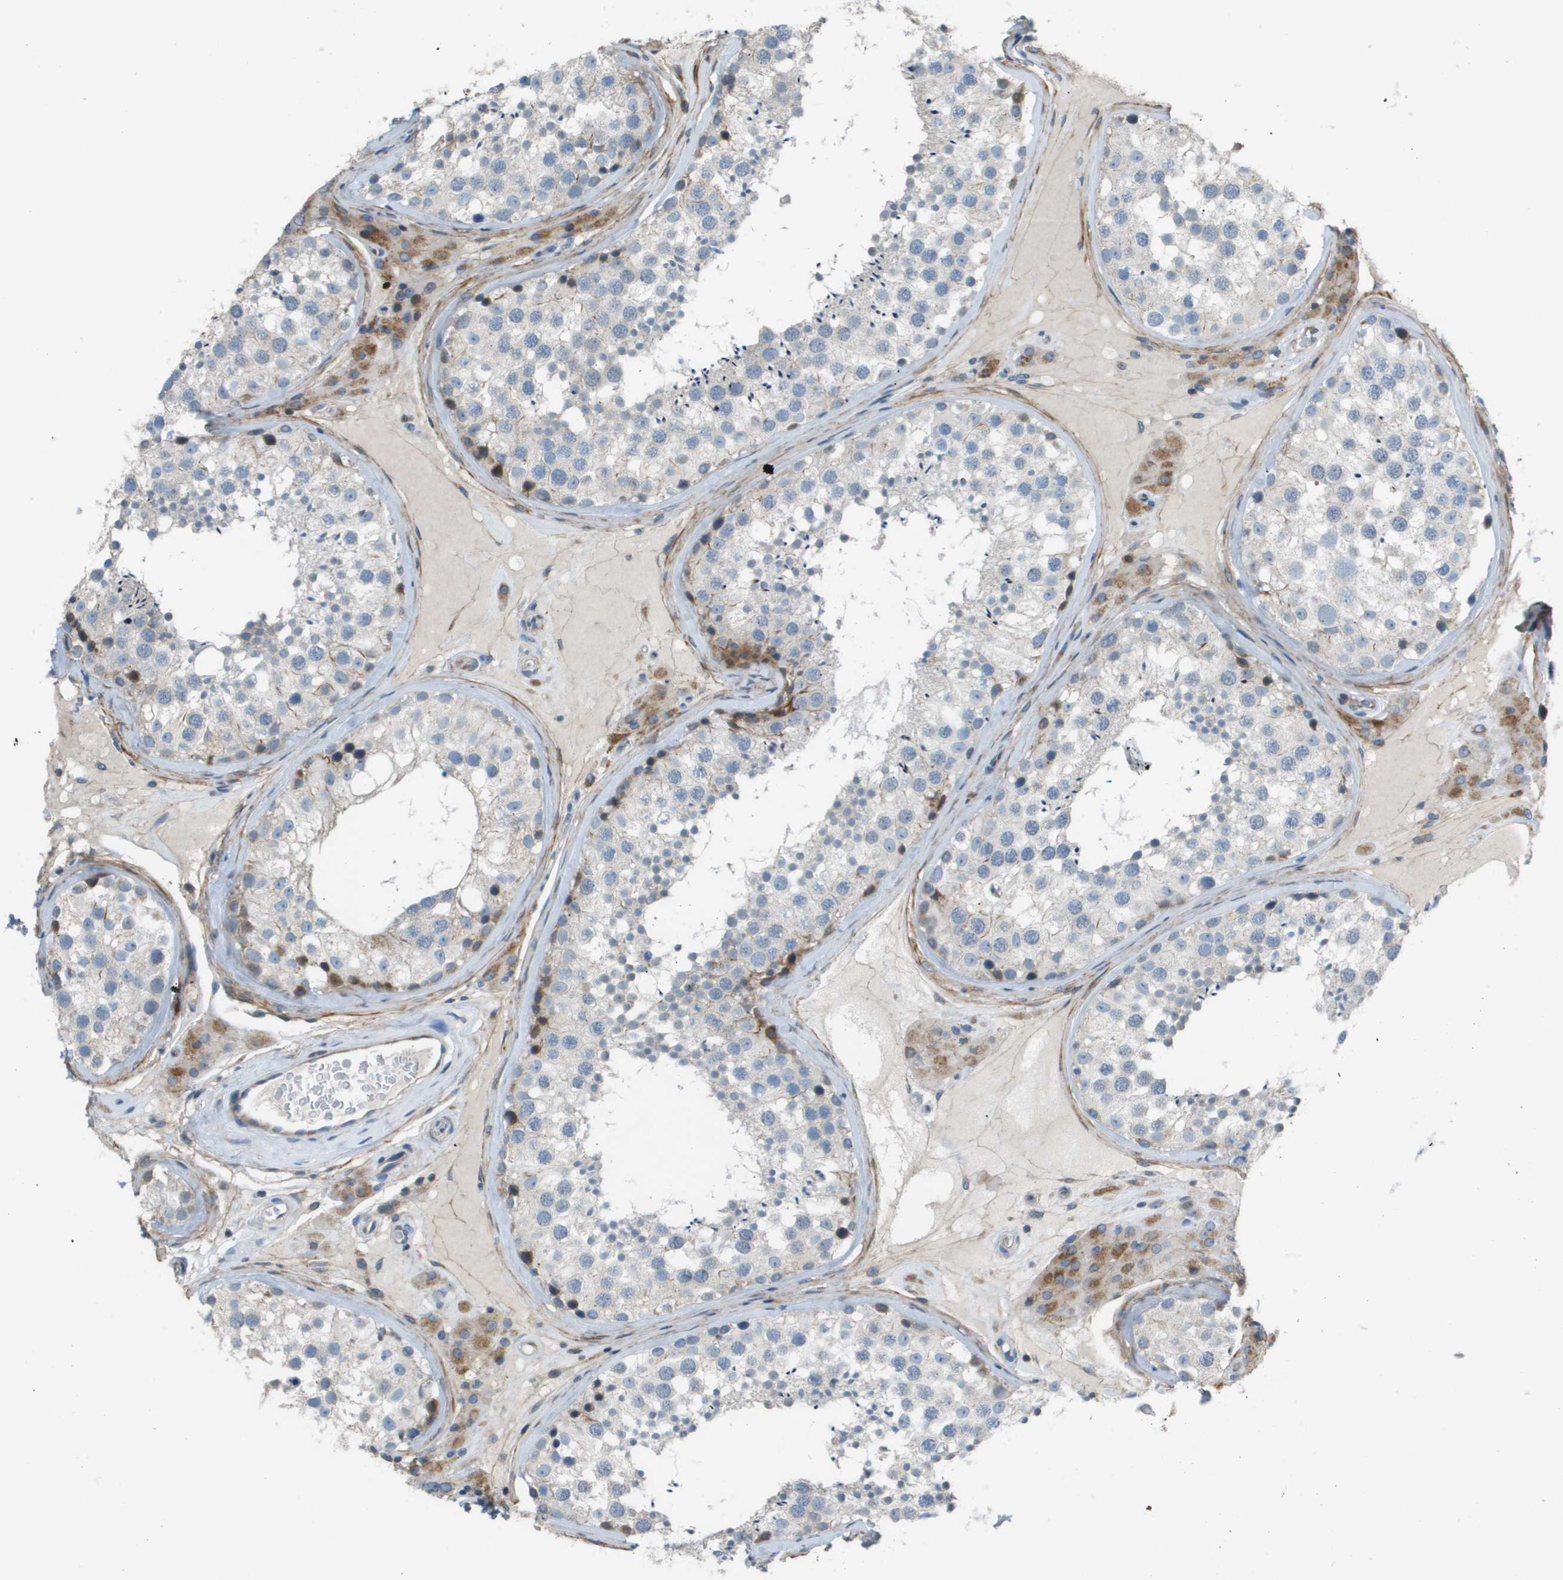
{"staining": {"intensity": "strong", "quantity": "<25%", "location": "cytoplasmic/membranous"}, "tissue": "testis", "cell_type": "Cells in seminiferous ducts", "image_type": "normal", "snomed": [{"axis": "morphology", "description": "Normal tissue, NOS"}, {"axis": "topography", "description": "Testis"}], "caption": "The immunohistochemical stain shows strong cytoplasmic/membranous positivity in cells in seminiferous ducts of normal testis.", "gene": "GALNT6", "patient": {"sex": "male", "age": 46}}